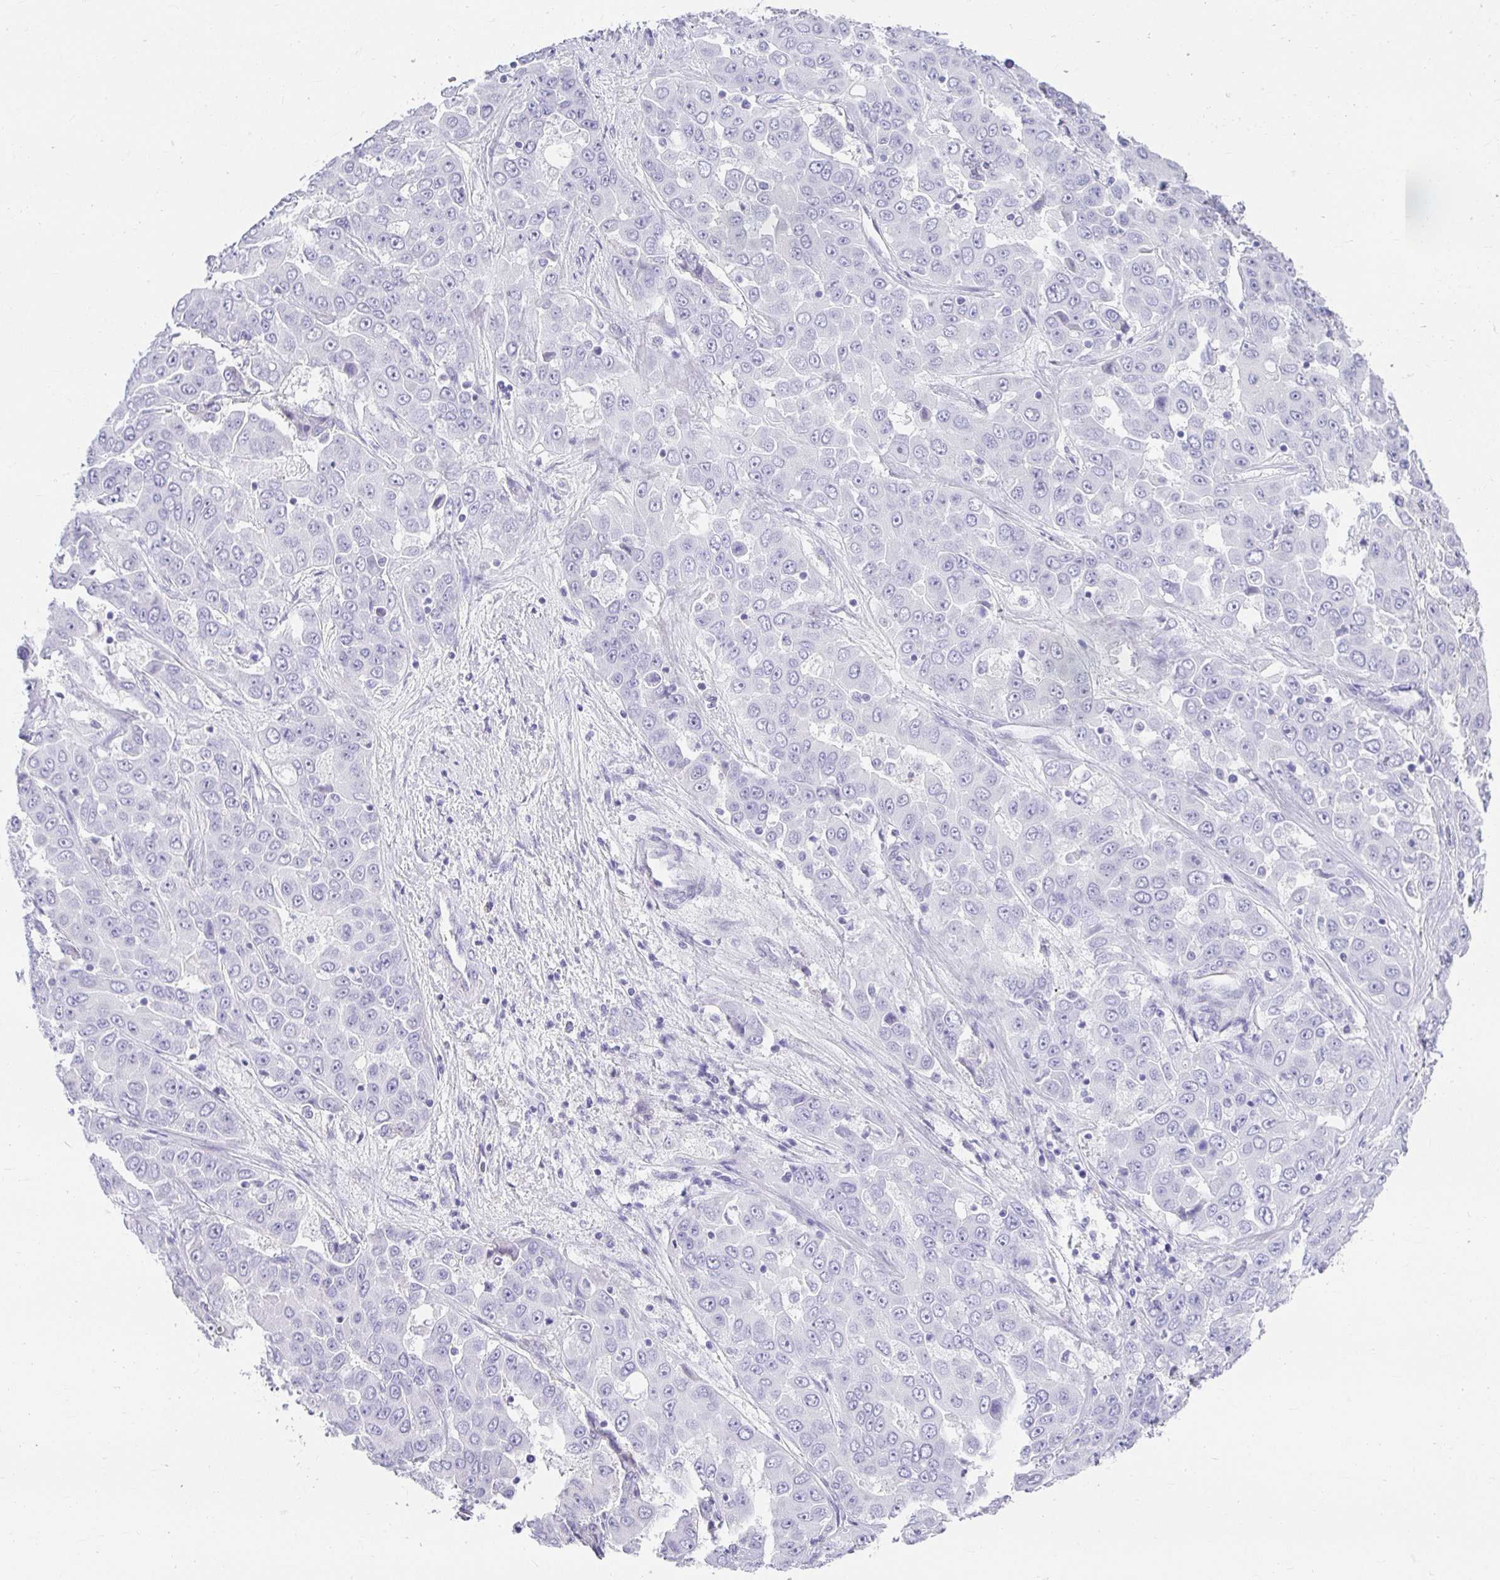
{"staining": {"intensity": "negative", "quantity": "none", "location": "none"}, "tissue": "liver cancer", "cell_type": "Tumor cells", "image_type": "cancer", "snomed": [{"axis": "morphology", "description": "Cholangiocarcinoma"}, {"axis": "topography", "description": "Liver"}], "caption": "Liver cancer (cholangiocarcinoma) stained for a protein using immunohistochemistry reveals no expression tumor cells.", "gene": "CHAT", "patient": {"sex": "female", "age": 52}}